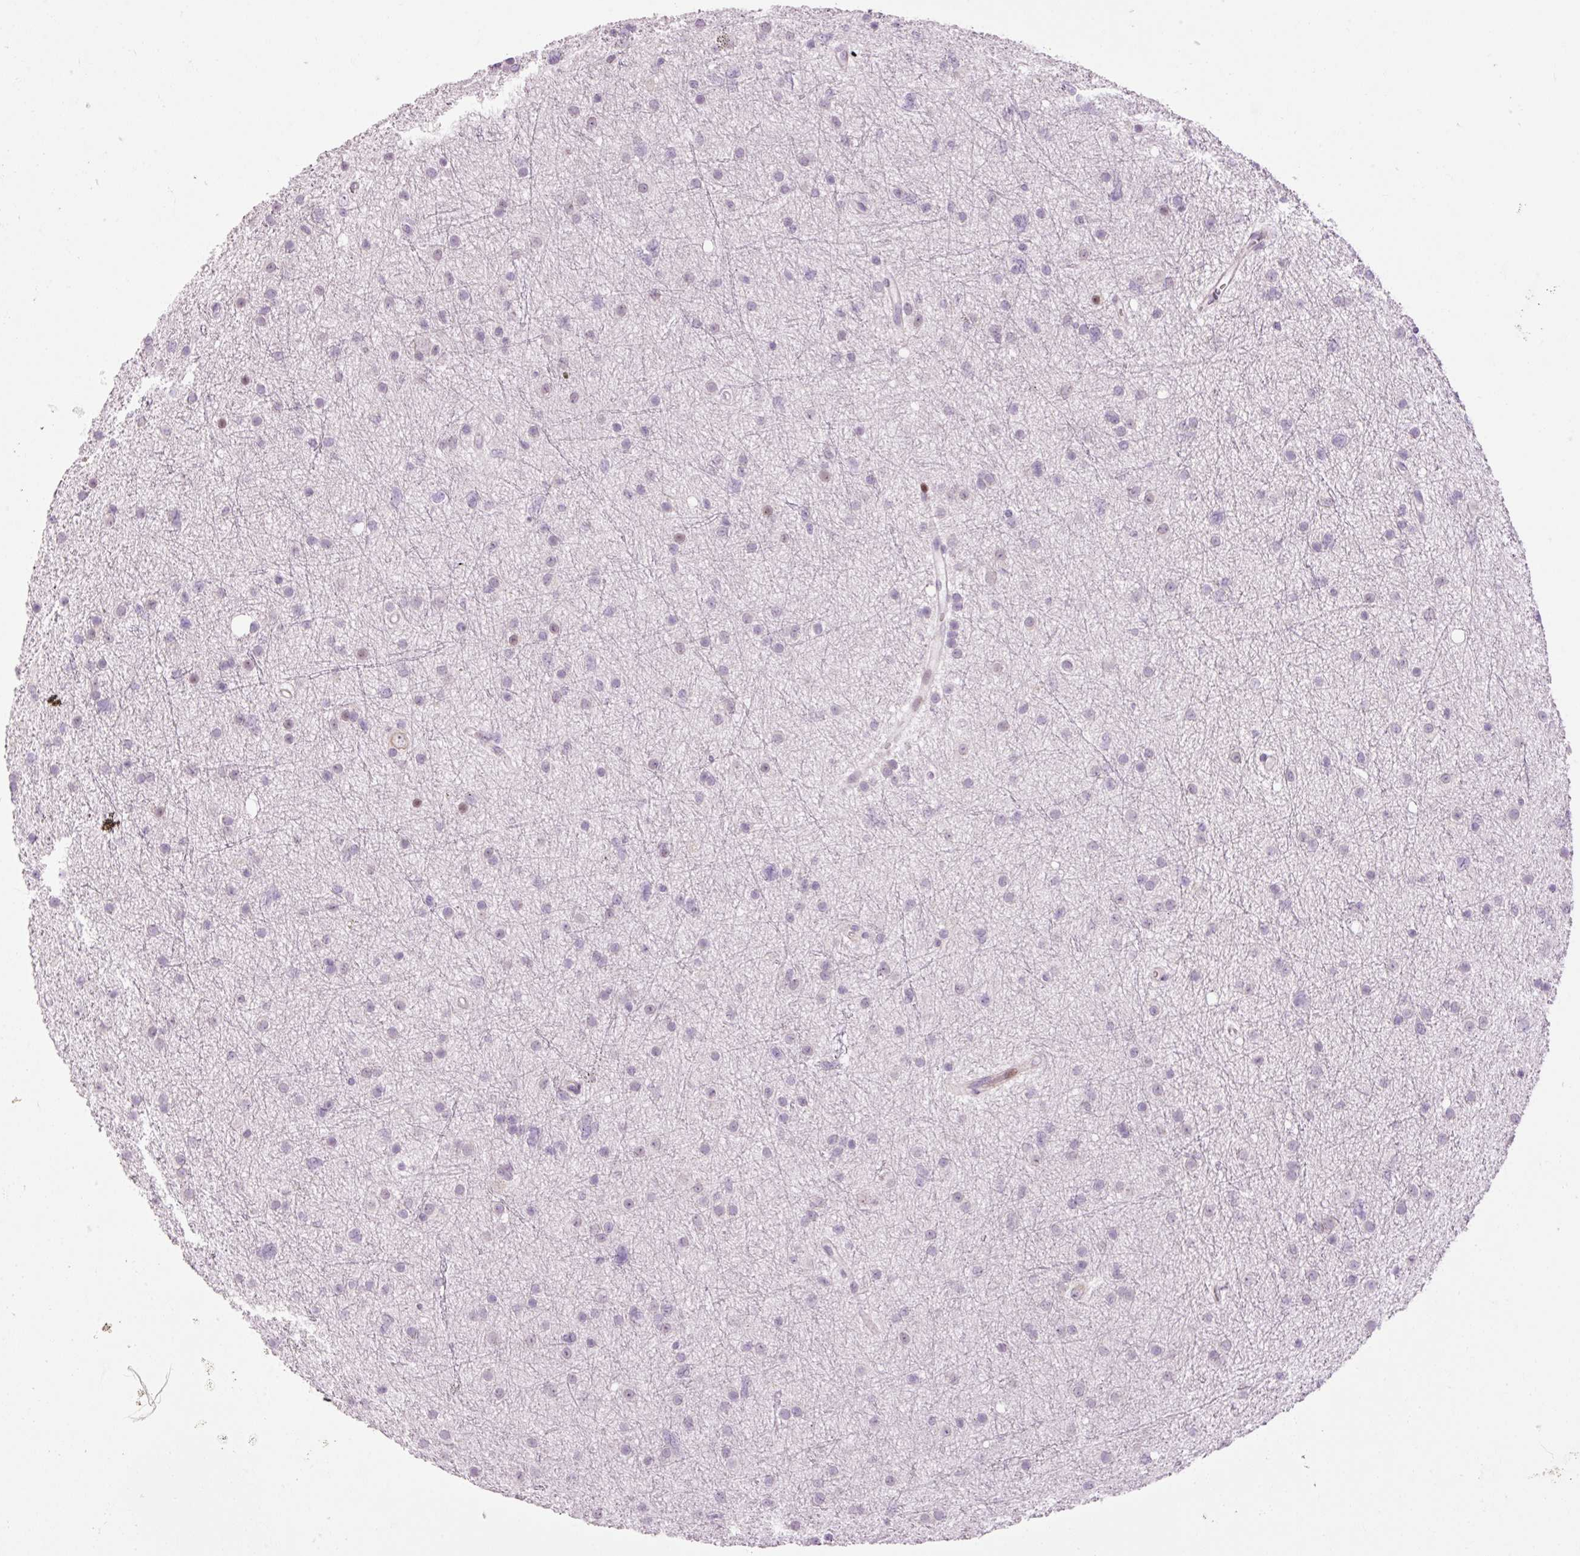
{"staining": {"intensity": "negative", "quantity": "none", "location": "none"}, "tissue": "glioma", "cell_type": "Tumor cells", "image_type": "cancer", "snomed": [{"axis": "morphology", "description": "Glioma, malignant, Low grade"}, {"axis": "topography", "description": "Cerebral cortex"}], "caption": "Human malignant glioma (low-grade) stained for a protein using immunohistochemistry (IHC) reveals no expression in tumor cells.", "gene": "ANKRD20A1", "patient": {"sex": "female", "age": 39}}